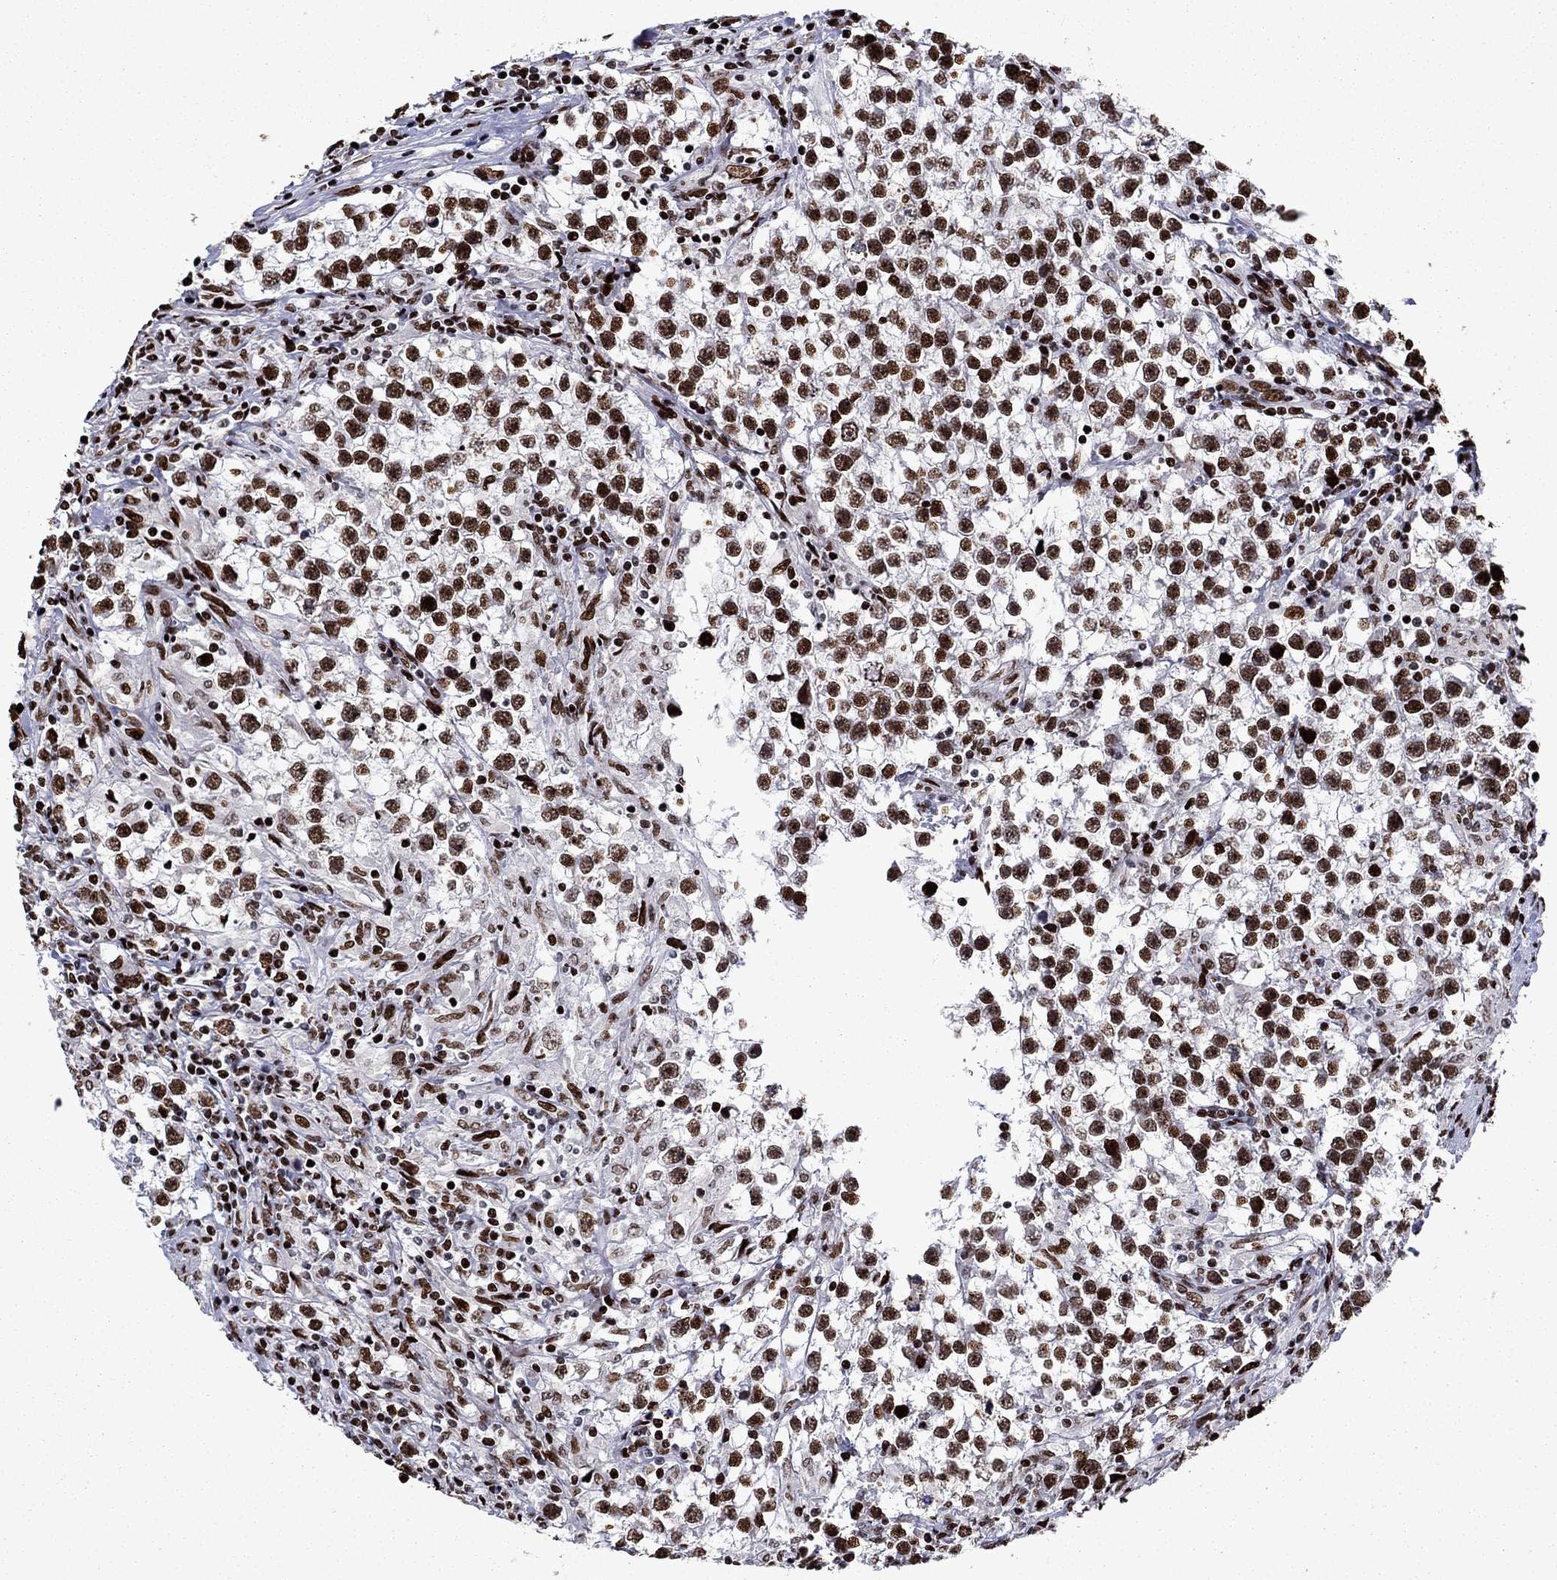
{"staining": {"intensity": "strong", "quantity": ">75%", "location": "nuclear"}, "tissue": "testis cancer", "cell_type": "Tumor cells", "image_type": "cancer", "snomed": [{"axis": "morphology", "description": "Seminoma, NOS"}, {"axis": "topography", "description": "Testis"}], "caption": "This histopathology image demonstrates testis seminoma stained with immunohistochemistry (IHC) to label a protein in brown. The nuclear of tumor cells show strong positivity for the protein. Nuclei are counter-stained blue.", "gene": "LIMK1", "patient": {"sex": "male", "age": 59}}